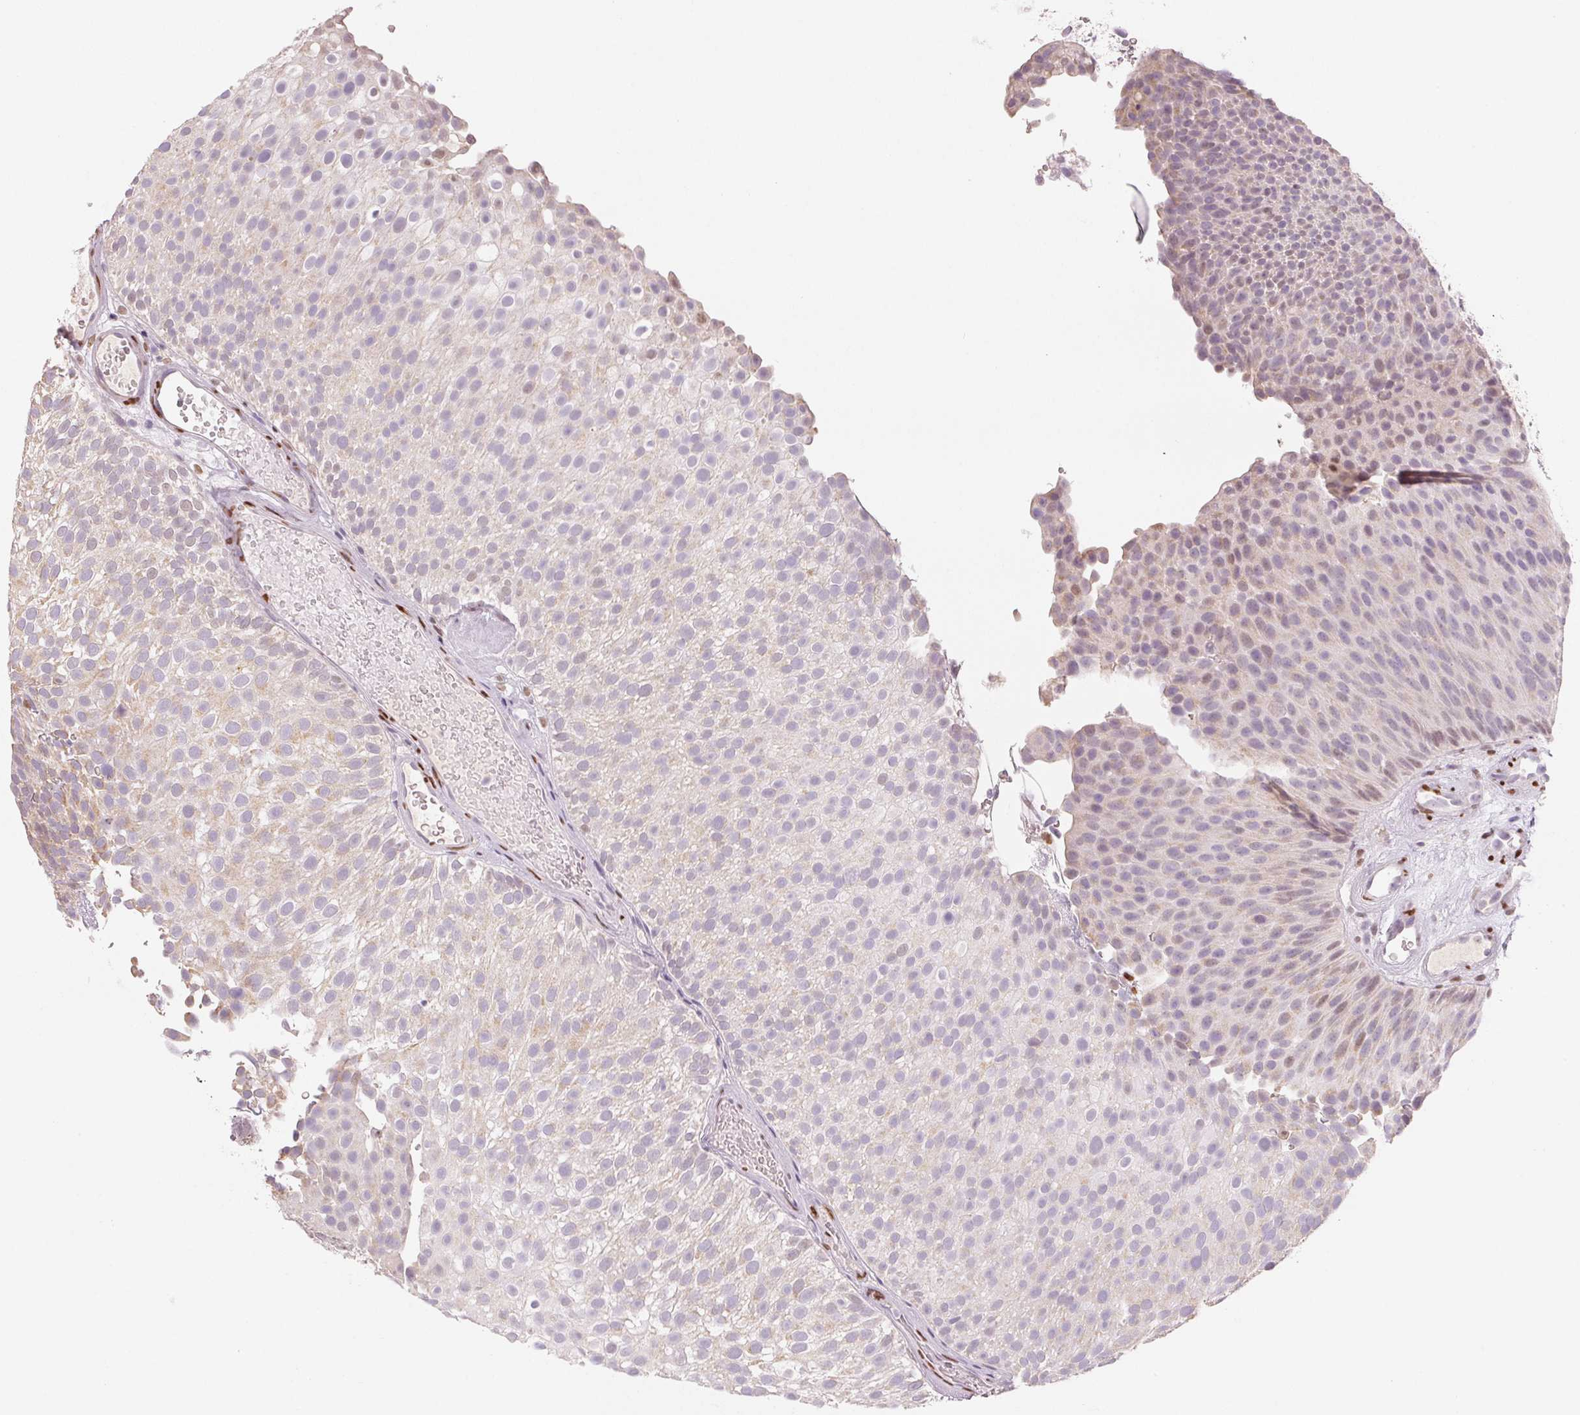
{"staining": {"intensity": "weak", "quantity": "<25%", "location": "nuclear"}, "tissue": "urothelial cancer", "cell_type": "Tumor cells", "image_type": "cancer", "snomed": [{"axis": "morphology", "description": "Urothelial carcinoma, Low grade"}, {"axis": "topography", "description": "Urinary bladder"}], "caption": "Immunohistochemistry (IHC) histopathology image of neoplastic tissue: urothelial carcinoma (low-grade) stained with DAB exhibits no significant protein expression in tumor cells.", "gene": "SMARCD3", "patient": {"sex": "male", "age": 78}}